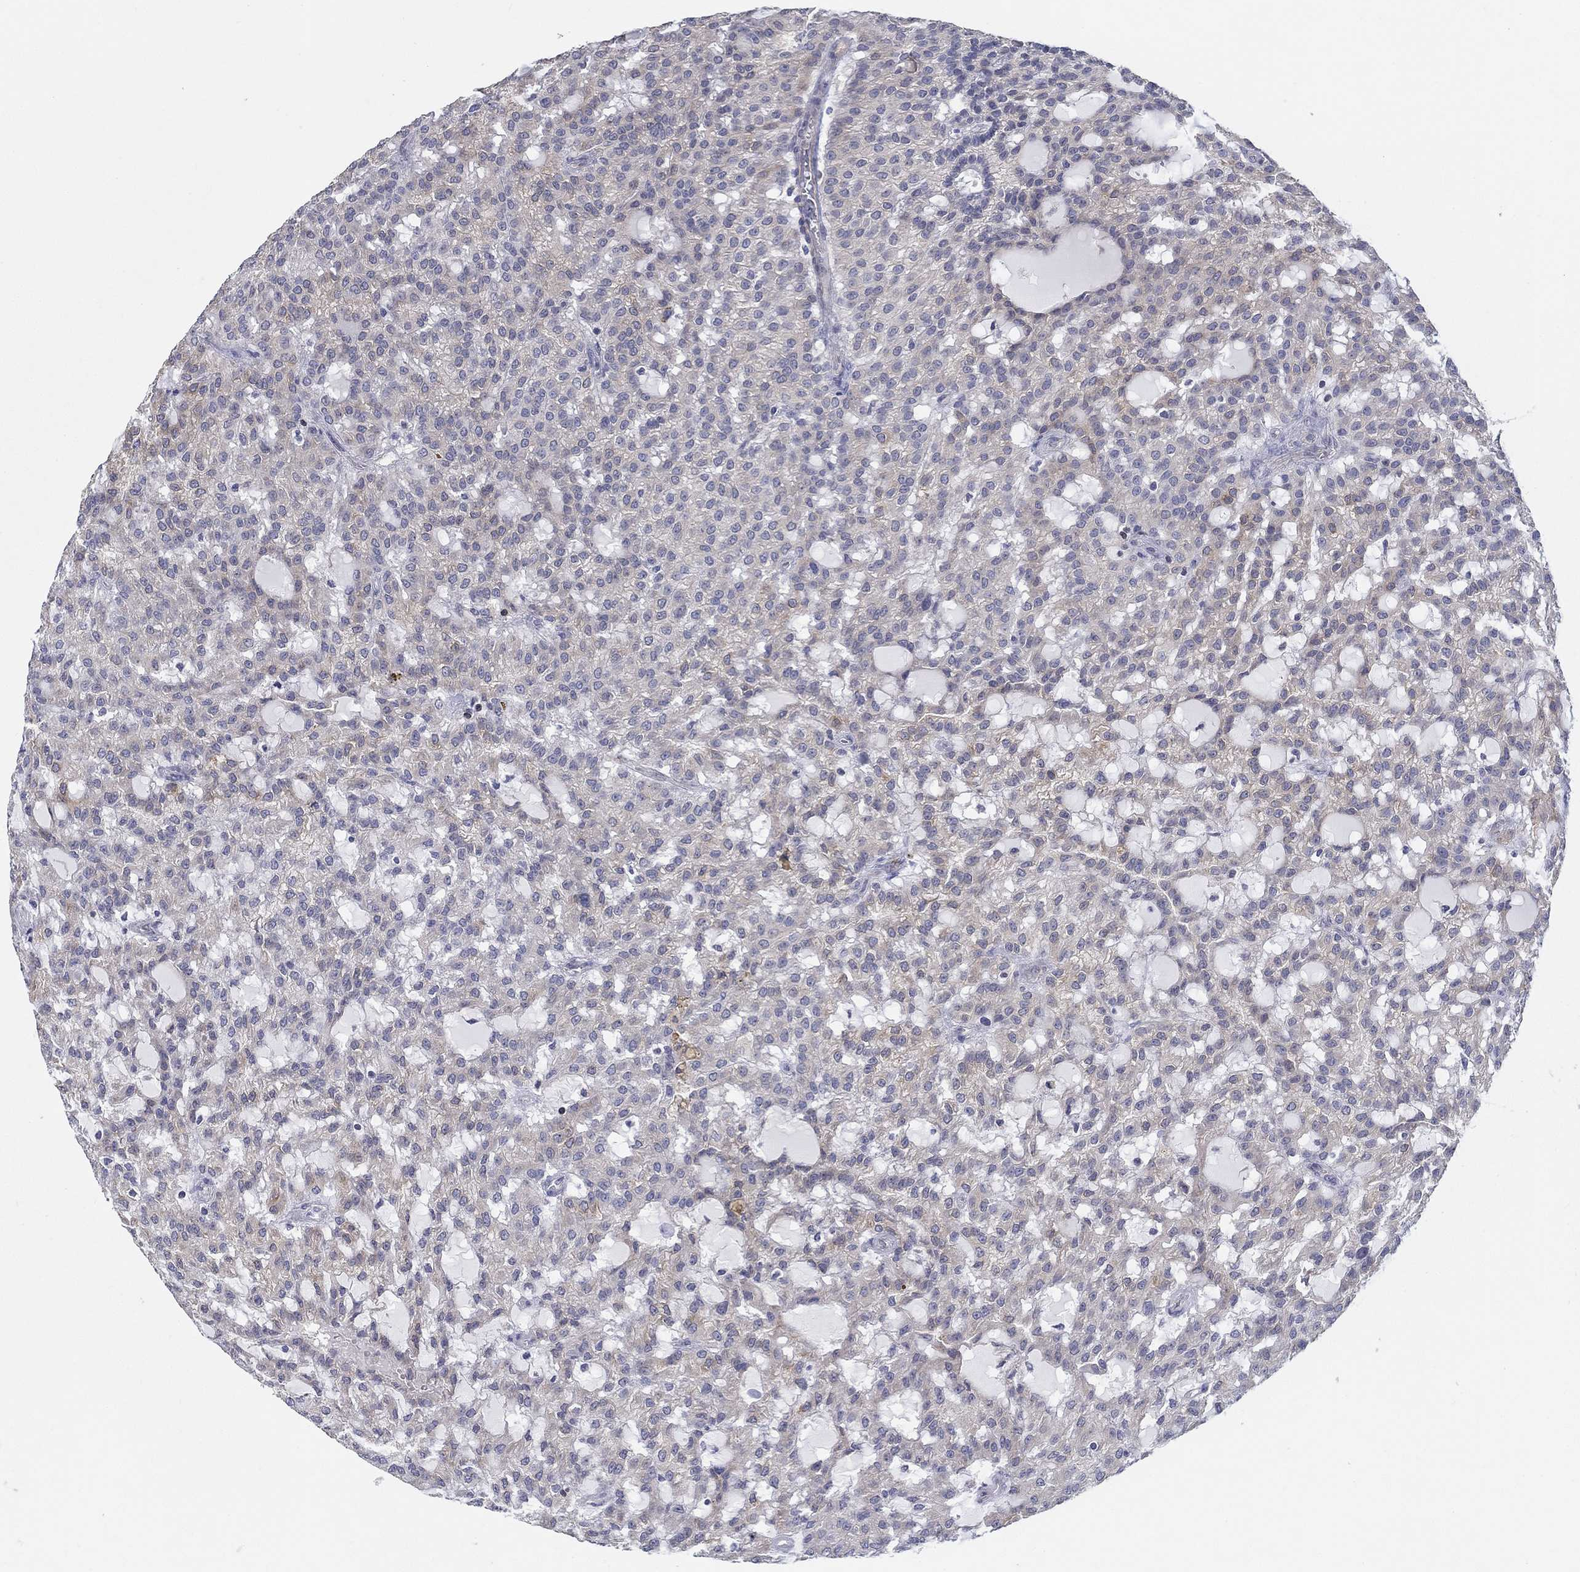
{"staining": {"intensity": "negative", "quantity": "none", "location": "none"}, "tissue": "renal cancer", "cell_type": "Tumor cells", "image_type": "cancer", "snomed": [{"axis": "morphology", "description": "Adenocarcinoma, NOS"}, {"axis": "topography", "description": "Kidney"}], "caption": "Immunohistochemistry of human renal cancer demonstrates no staining in tumor cells.", "gene": "ERMP1", "patient": {"sex": "male", "age": 63}}